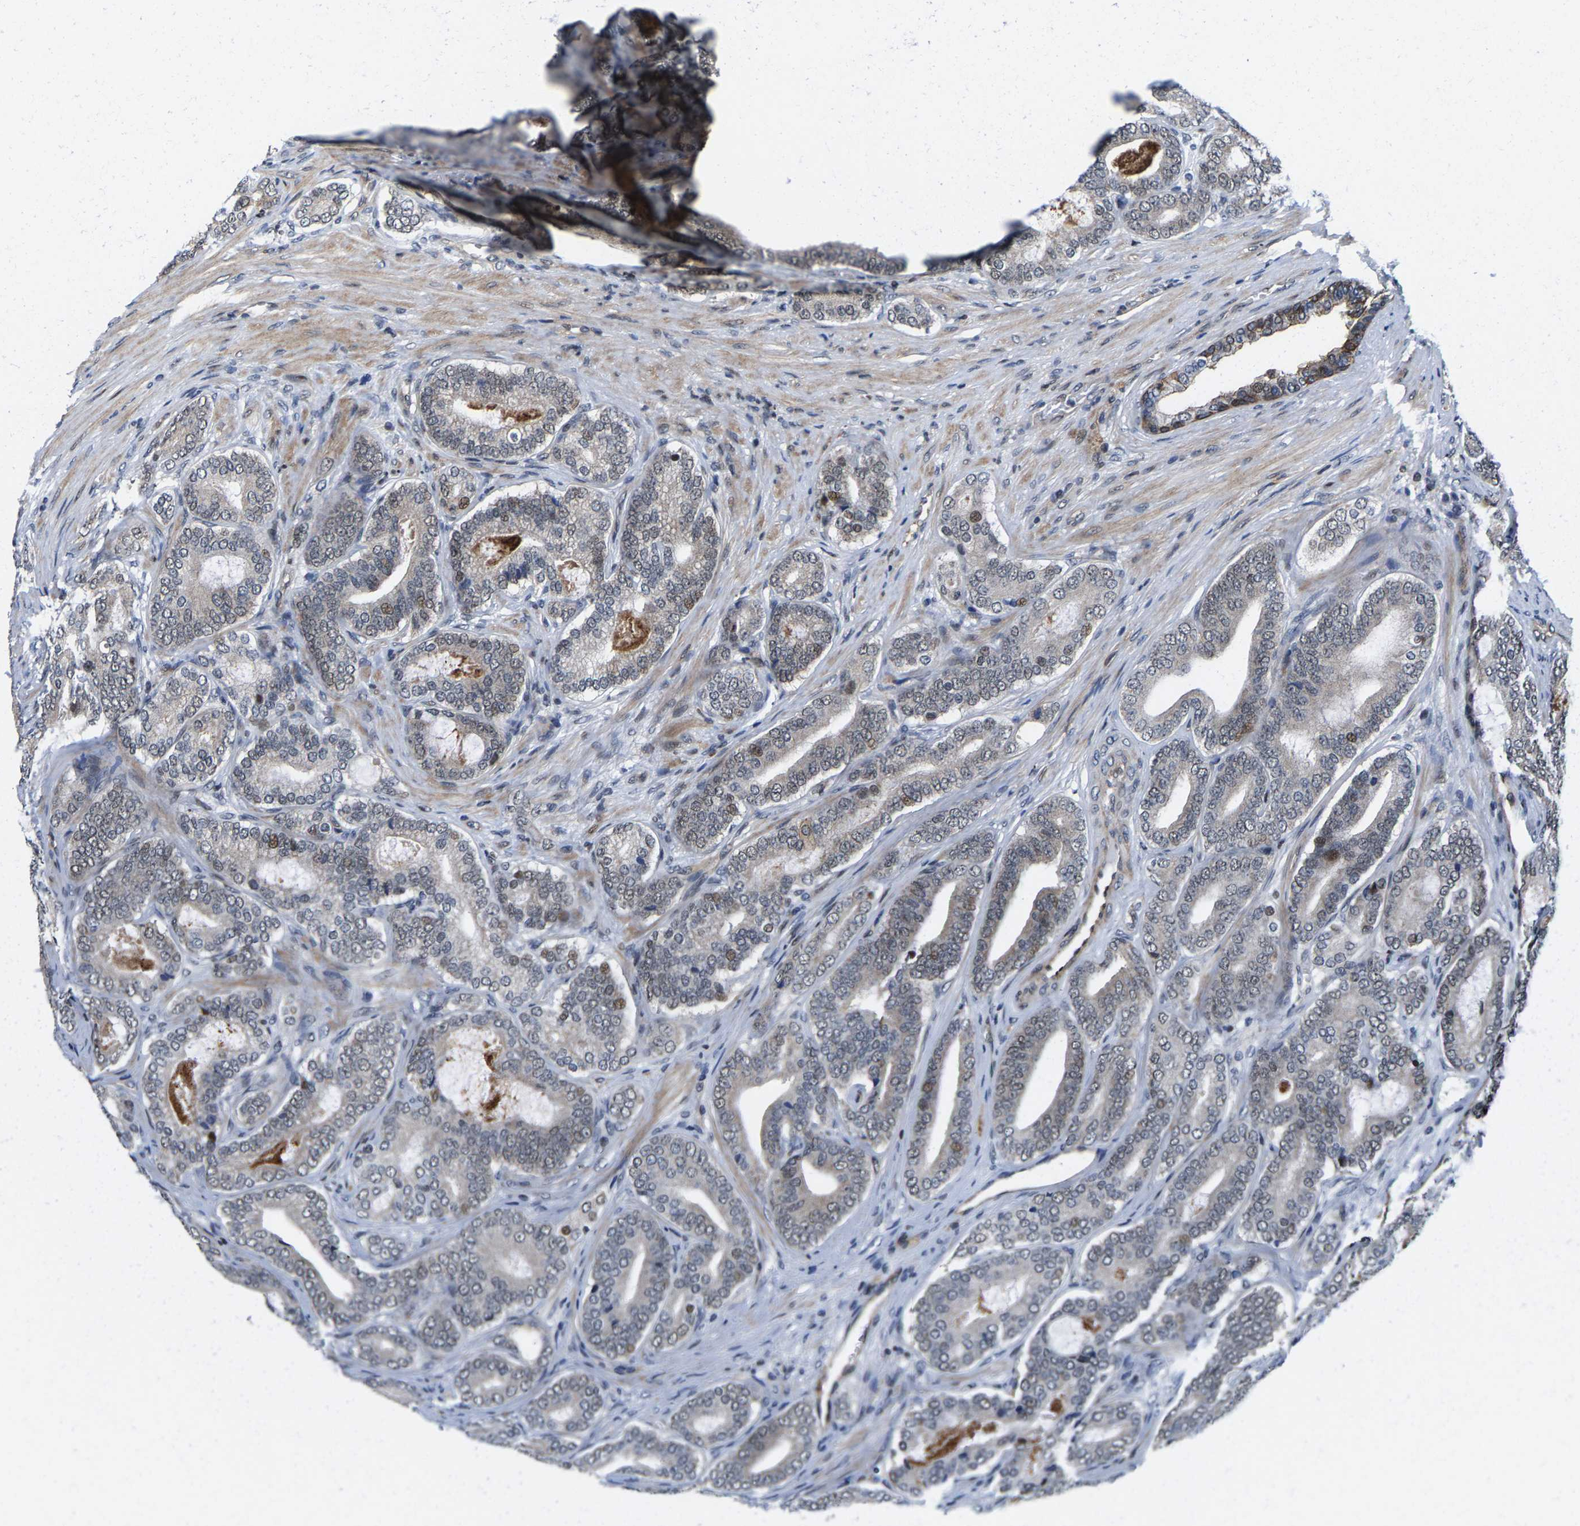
{"staining": {"intensity": "weak", "quantity": "<25%", "location": "nuclear"}, "tissue": "prostate cancer", "cell_type": "Tumor cells", "image_type": "cancer", "snomed": [{"axis": "morphology", "description": "Adenocarcinoma, High grade"}, {"axis": "topography", "description": "Prostate"}], "caption": "IHC photomicrograph of human prostate cancer (high-grade adenocarcinoma) stained for a protein (brown), which shows no expression in tumor cells.", "gene": "GTPBP10", "patient": {"sex": "male", "age": 60}}